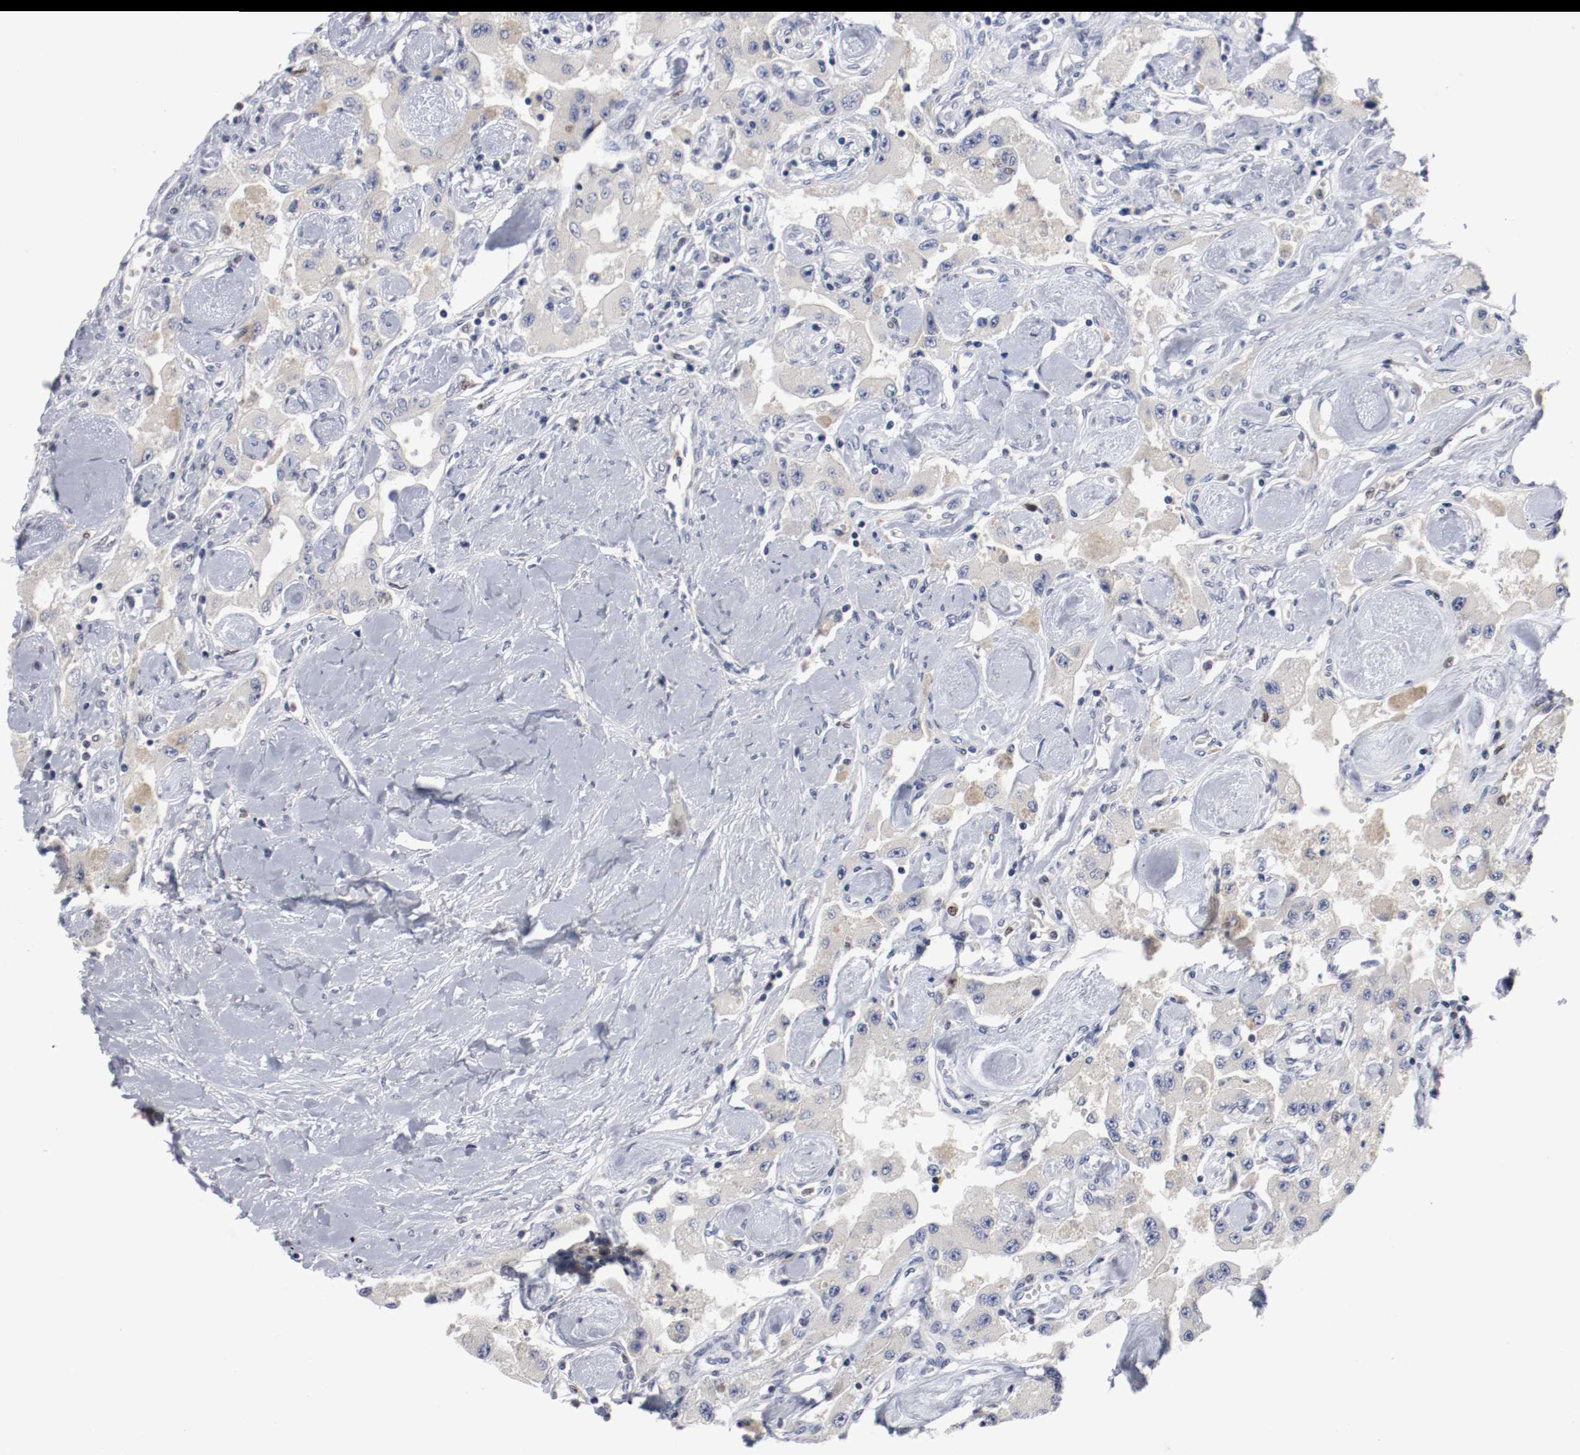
{"staining": {"intensity": "negative", "quantity": "none", "location": "none"}, "tissue": "carcinoid", "cell_type": "Tumor cells", "image_type": "cancer", "snomed": [{"axis": "morphology", "description": "Carcinoid, malignant, NOS"}, {"axis": "topography", "description": "Pancreas"}], "caption": "Malignant carcinoid stained for a protein using immunohistochemistry shows no expression tumor cells.", "gene": "MCM6", "patient": {"sex": "male", "age": 41}}